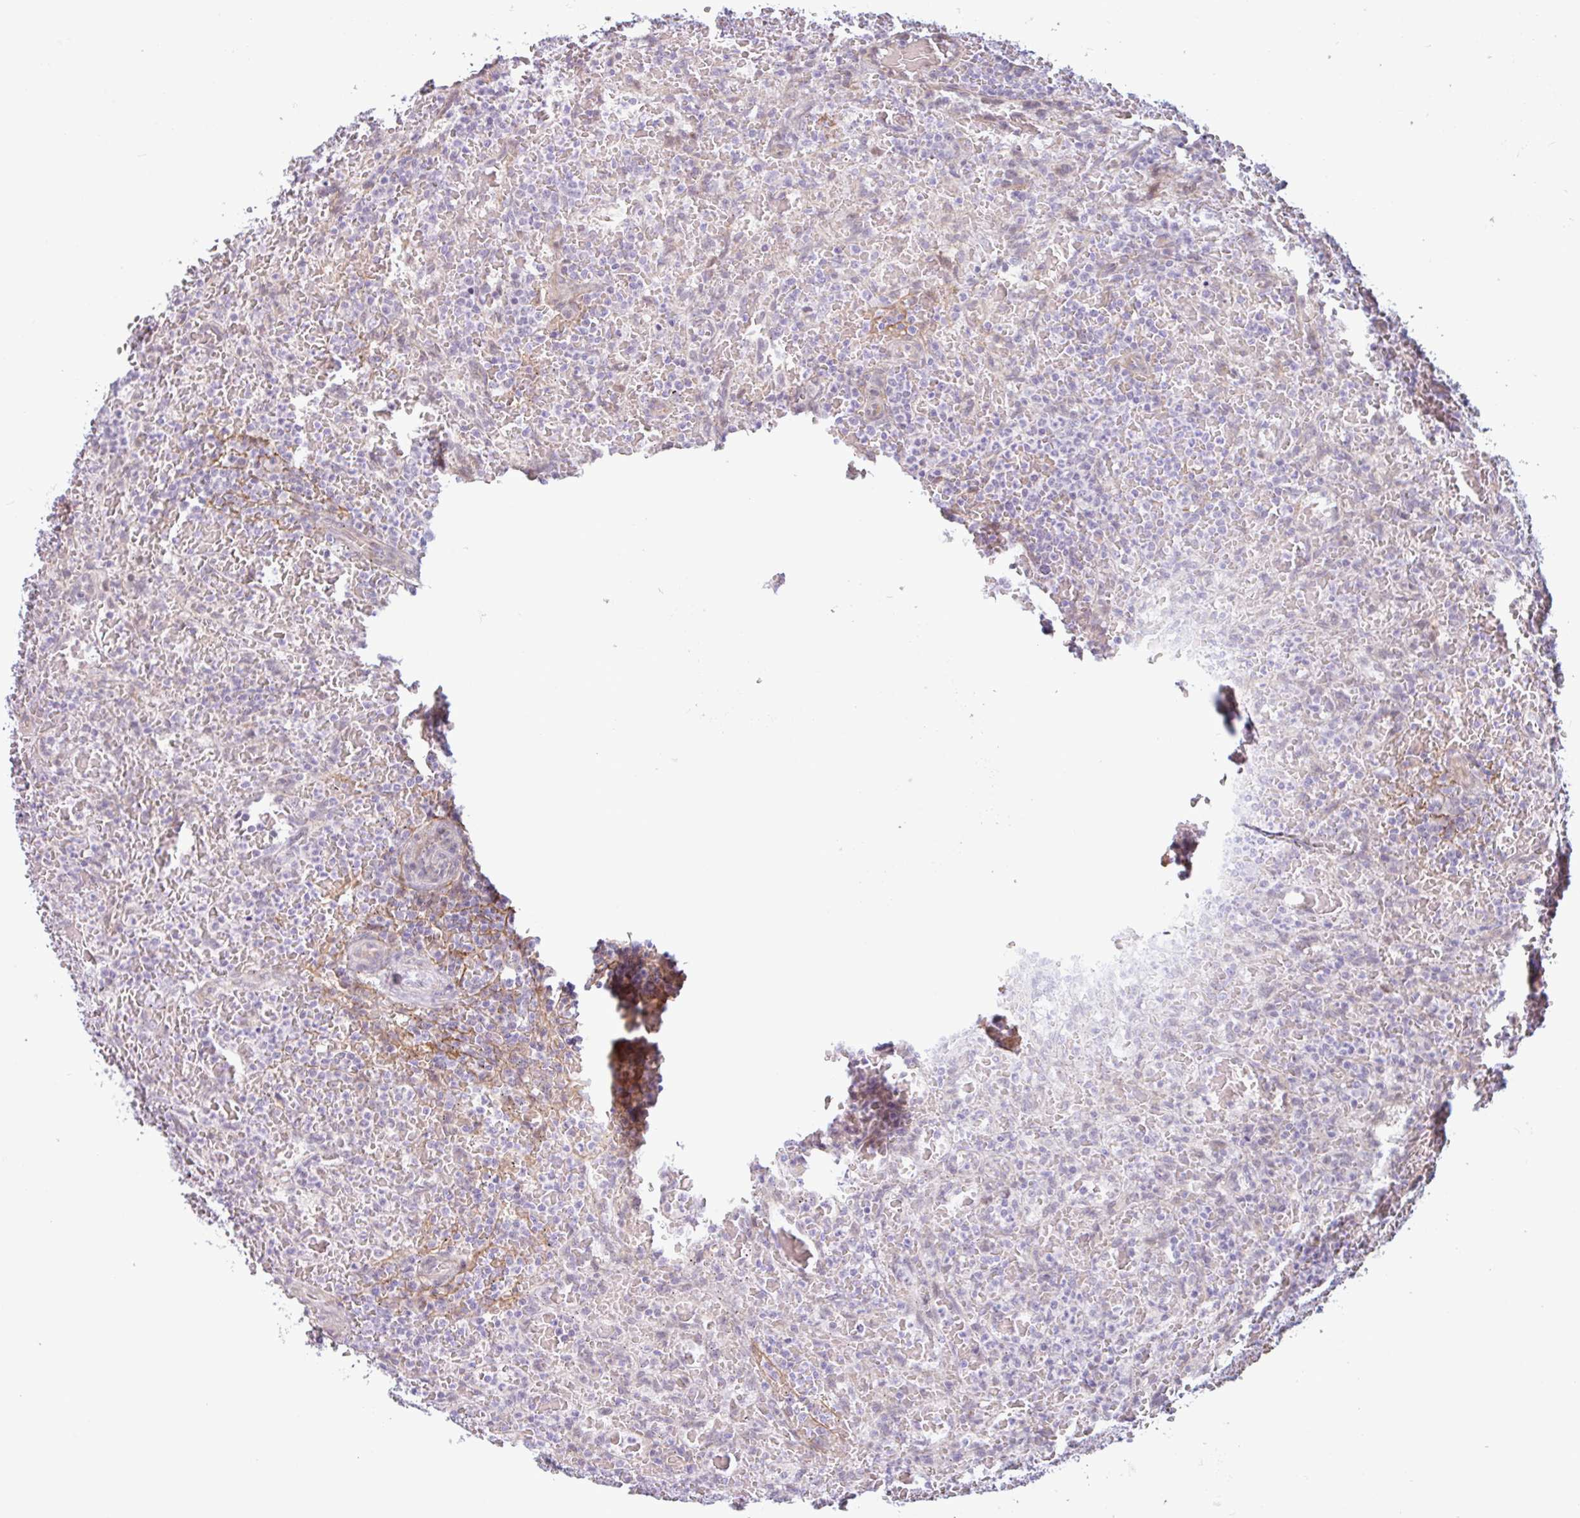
{"staining": {"intensity": "negative", "quantity": "none", "location": "none"}, "tissue": "lymphoma", "cell_type": "Tumor cells", "image_type": "cancer", "snomed": [{"axis": "morphology", "description": "Malignant lymphoma, non-Hodgkin's type, Low grade"}, {"axis": "topography", "description": "Spleen"}], "caption": "Tumor cells are negative for protein expression in human low-grade malignant lymphoma, non-Hodgkin's type.", "gene": "TMEM119", "patient": {"sex": "female", "age": 64}}